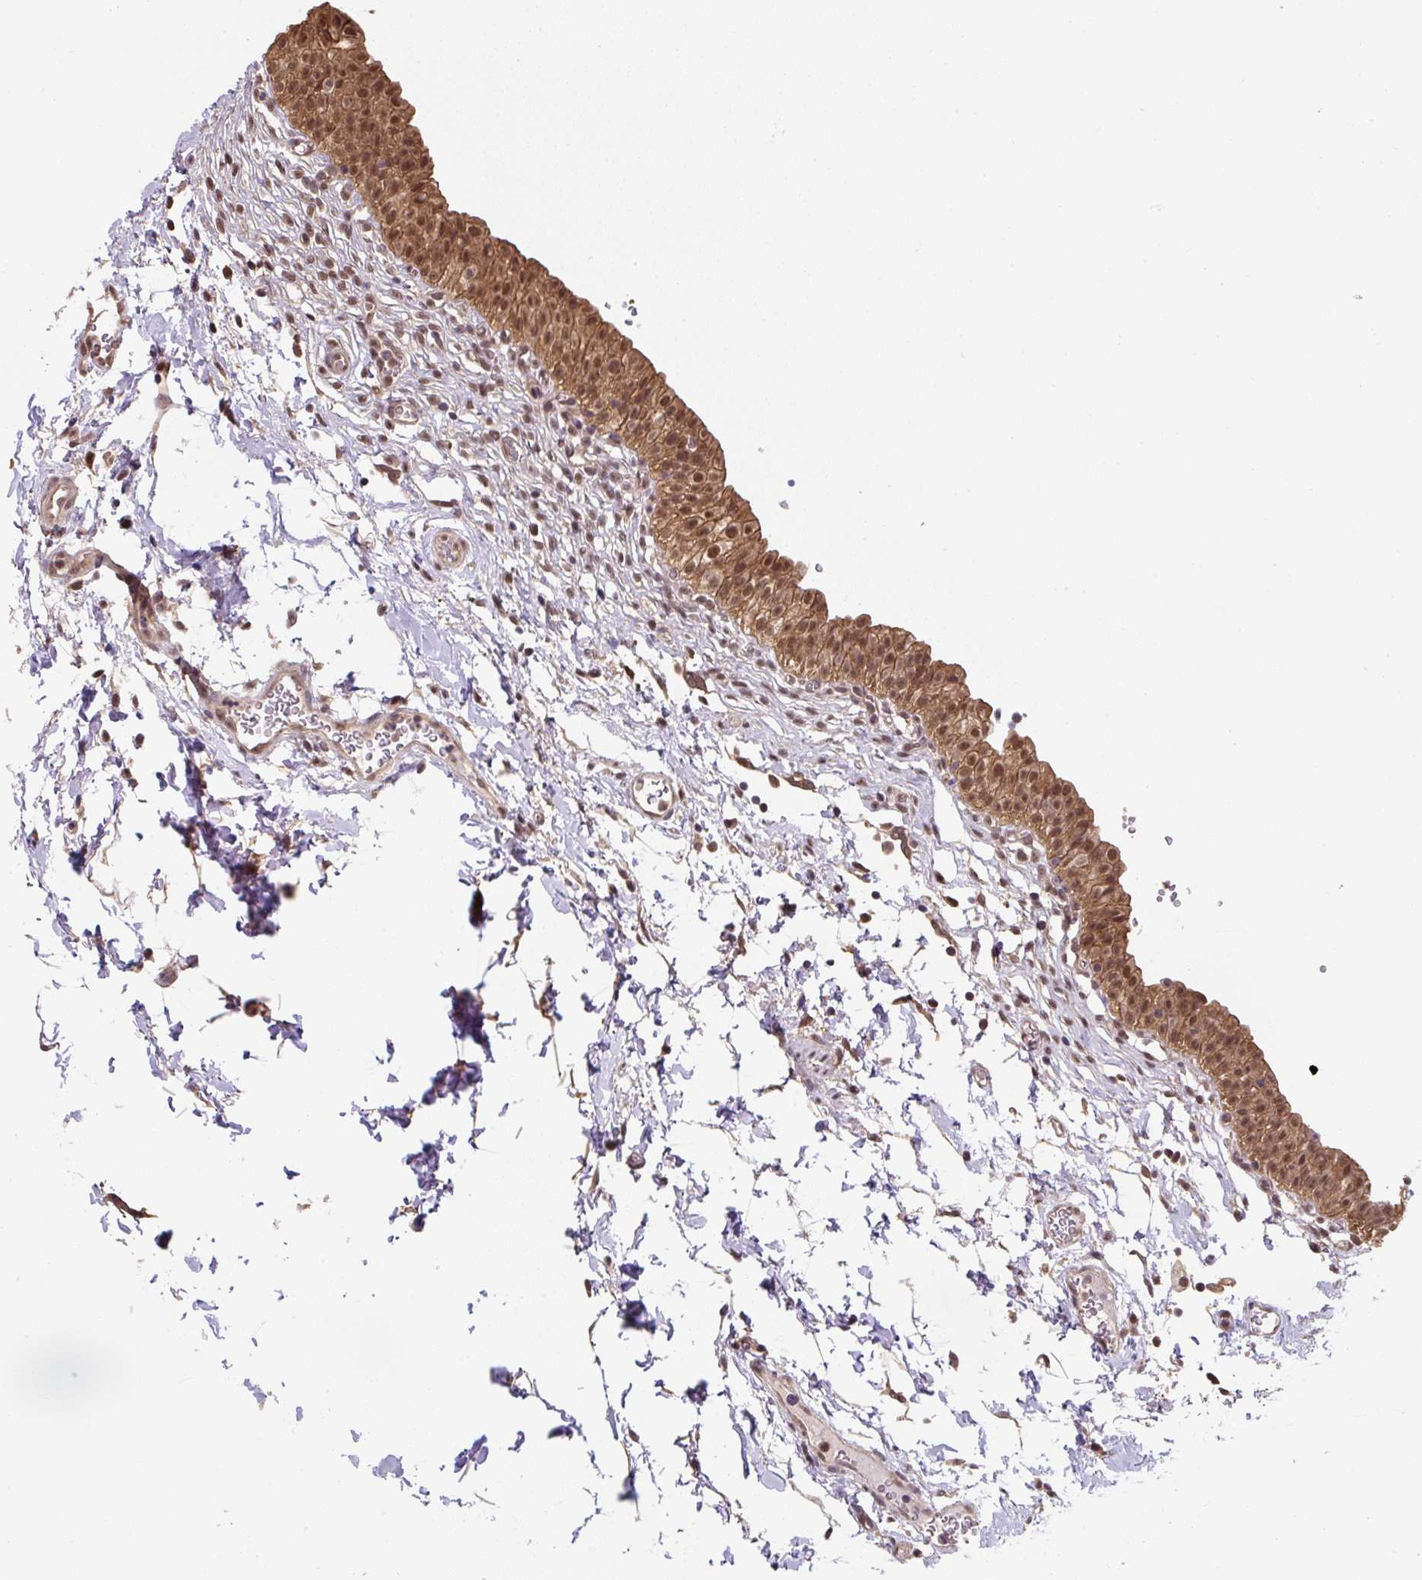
{"staining": {"intensity": "moderate", "quantity": ">75%", "location": "cytoplasmic/membranous,nuclear"}, "tissue": "urinary bladder", "cell_type": "Urothelial cells", "image_type": "normal", "snomed": [{"axis": "morphology", "description": "Normal tissue, NOS"}, {"axis": "topography", "description": "Urinary bladder"}, {"axis": "topography", "description": "Peripheral nerve tissue"}], "caption": "Unremarkable urinary bladder exhibits moderate cytoplasmic/membranous,nuclear expression in approximately >75% of urothelial cells.", "gene": "ST13", "patient": {"sex": "male", "age": 55}}